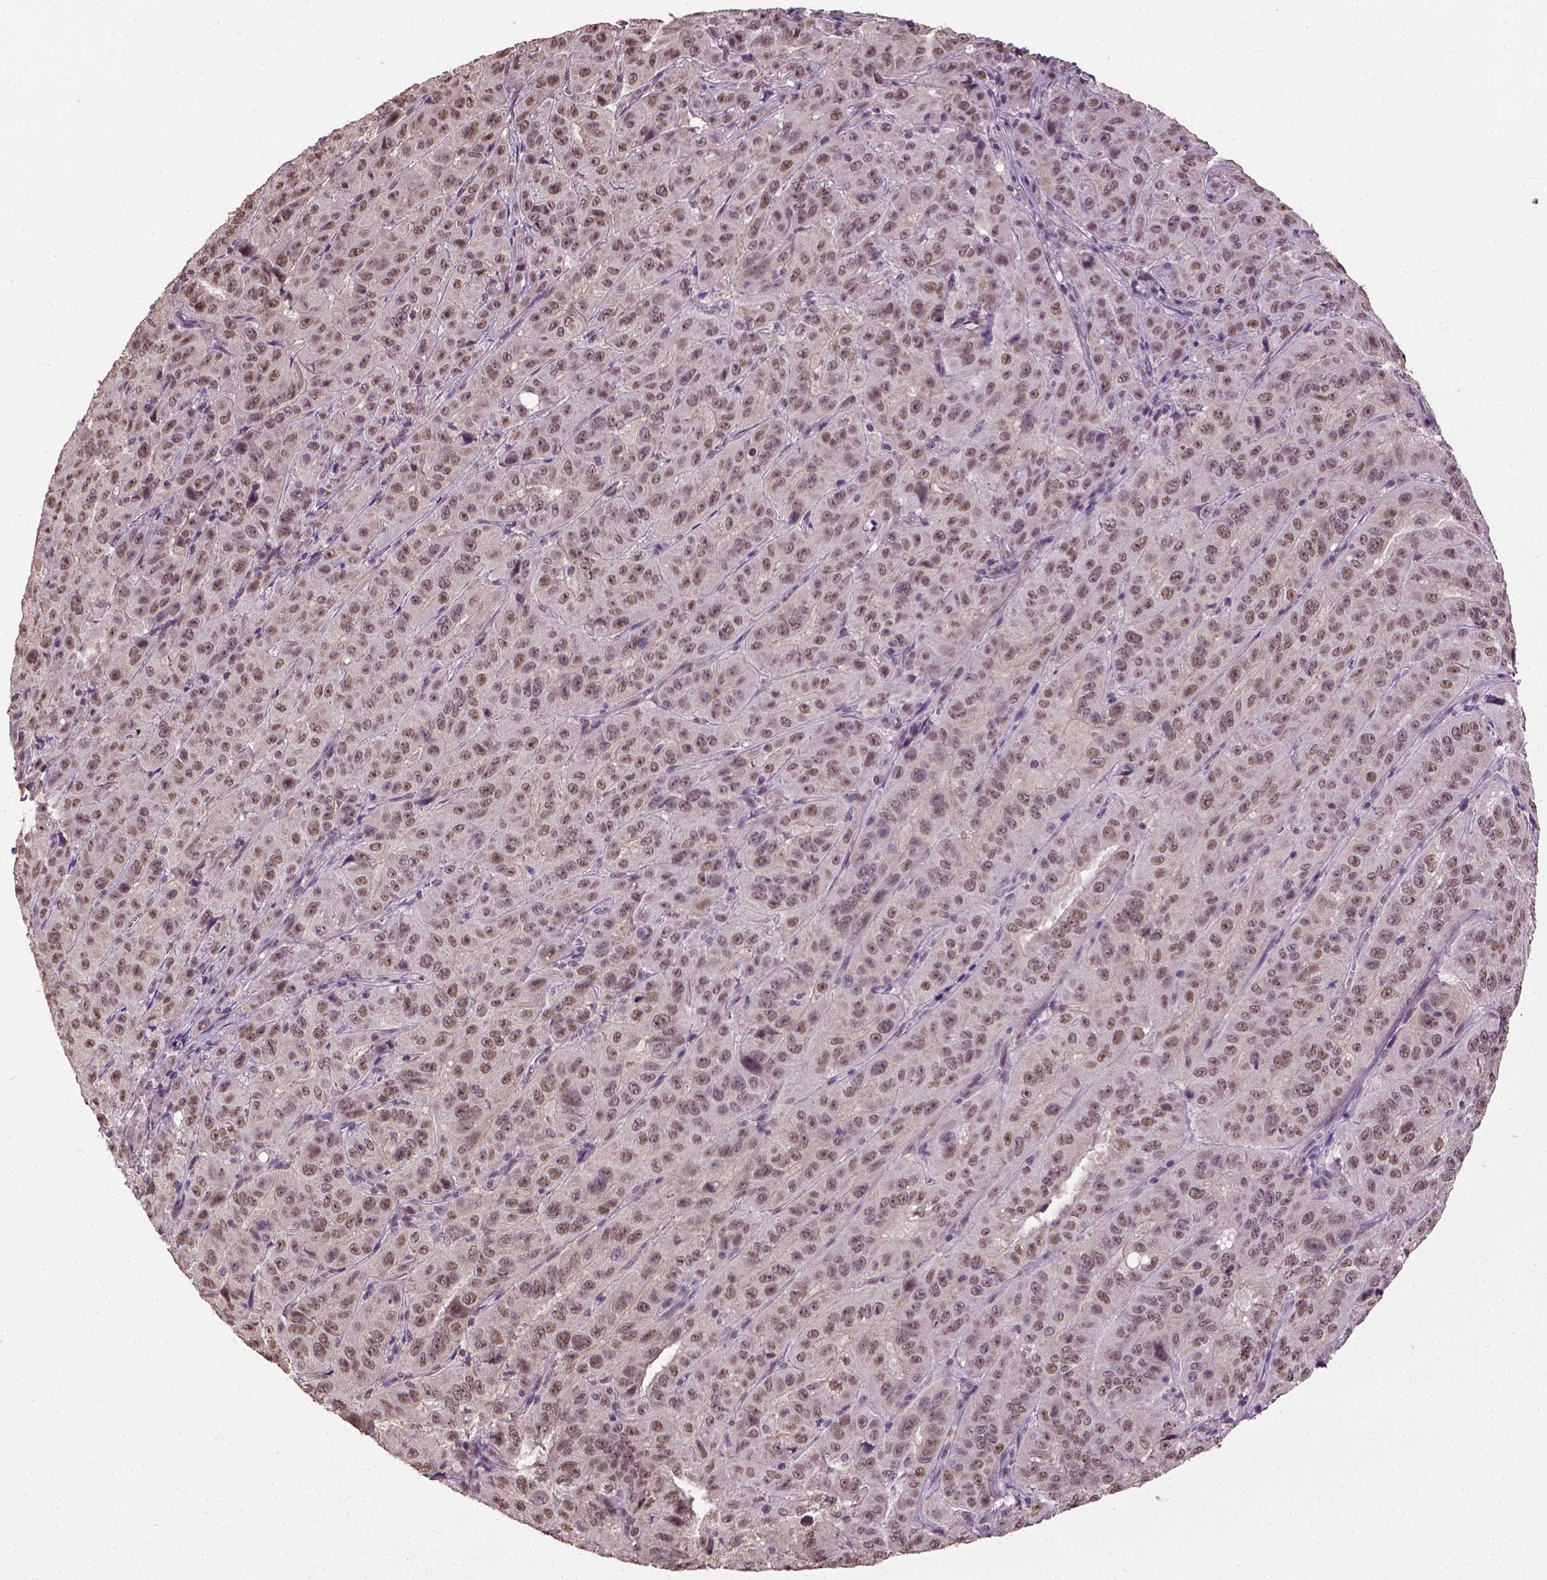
{"staining": {"intensity": "moderate", "quantity": ">75%", "location": "nuclear"}, "tissue": "pancreatic cancer", "cell_type": "Tumor cells", "image_type": "cancer", "snomed": [{"axis": "morphology", "description": "Adenocarcinoma, NOS"}, {"axis": "topography", "description": "Pancreas"}], "caption": "A brown stain highlights moderate nuclear positivity of a protein in human adenocarcinoma (pancreatic) tumor cells.", "gene": "UBA3", "patient": {"sex": "male", "age": 63}}